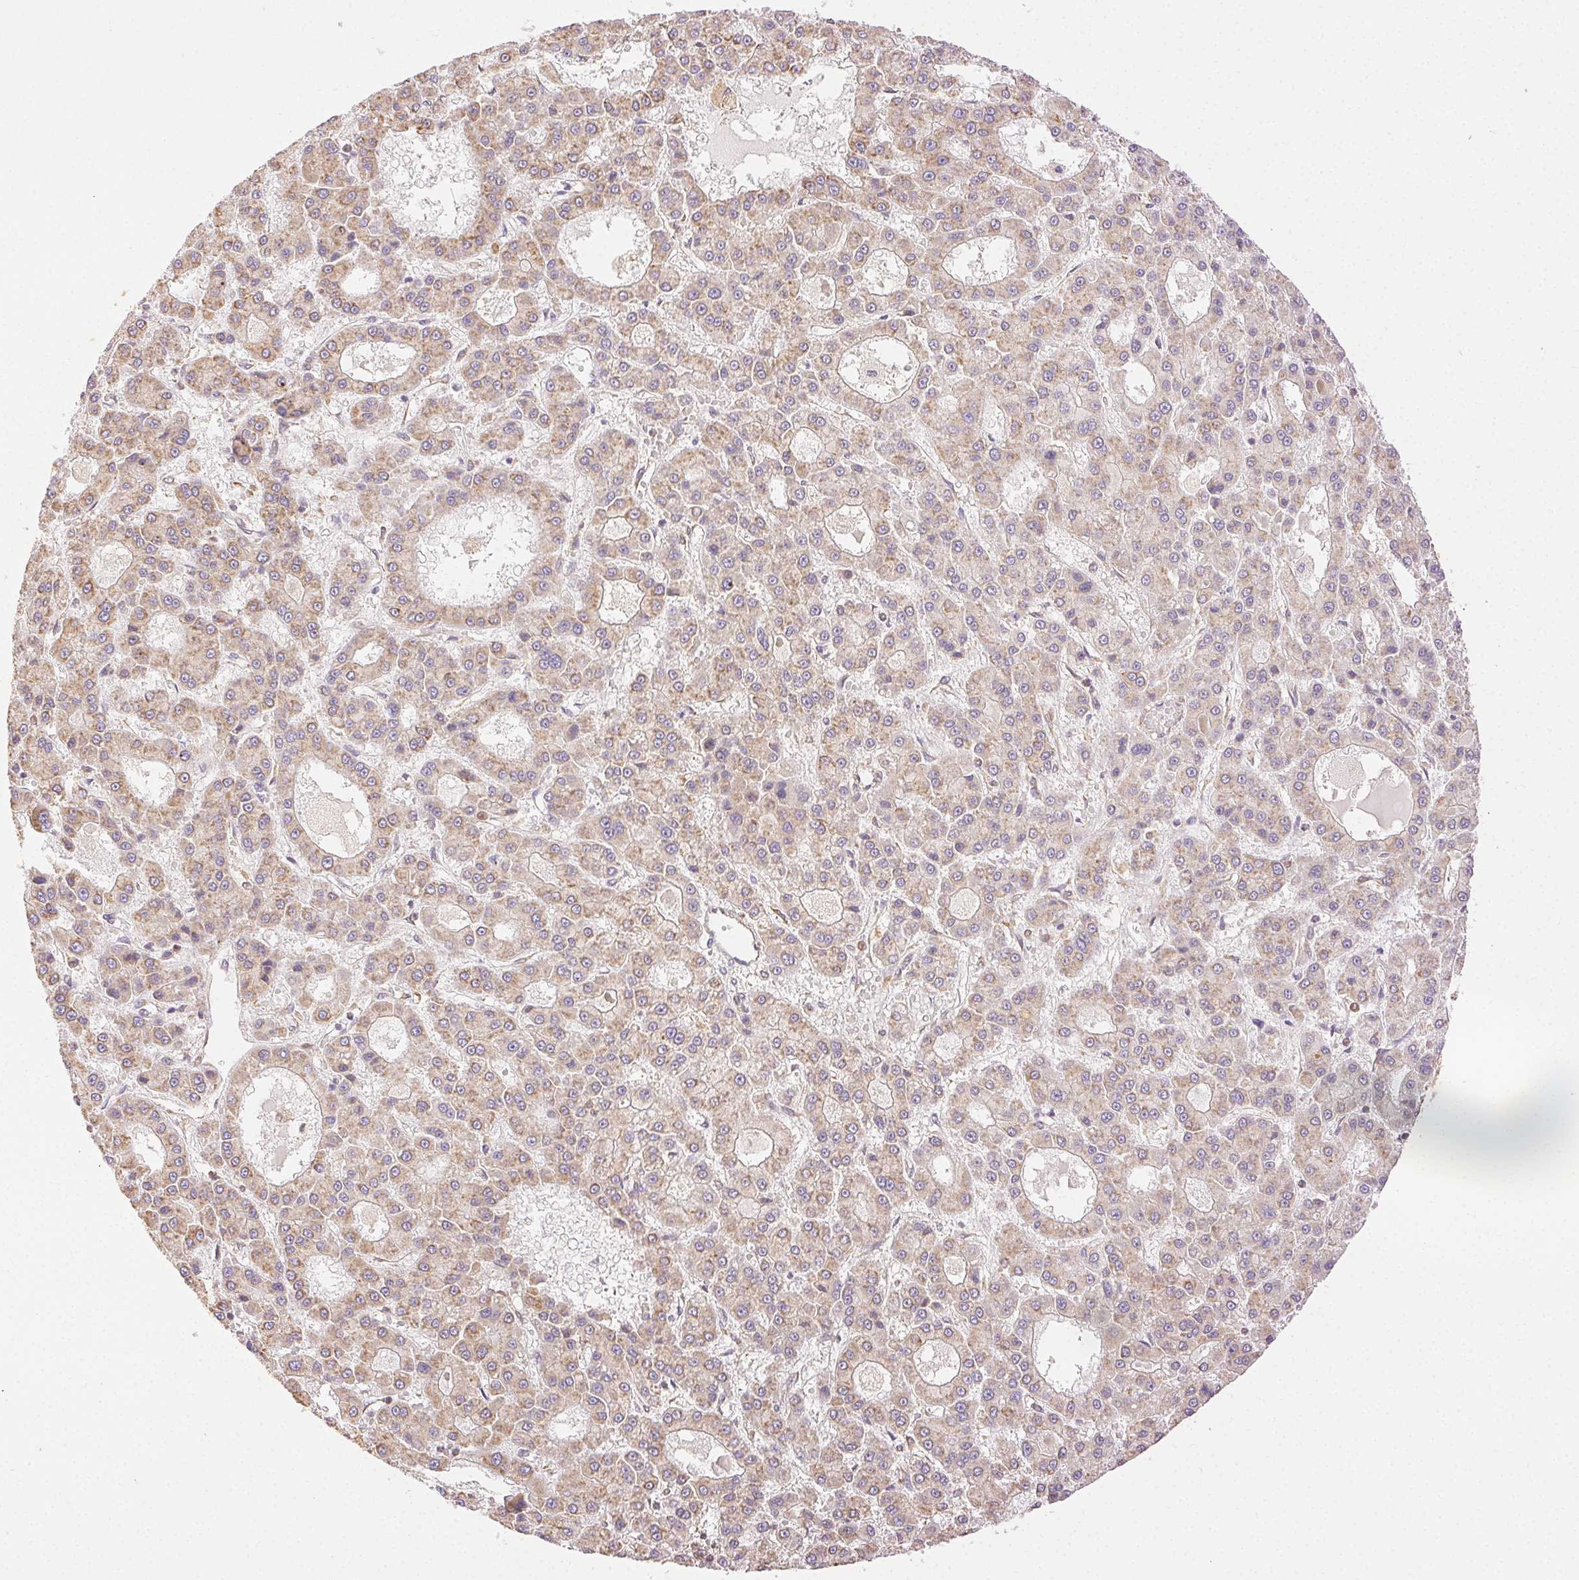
{"staining": {"intensity": "weak", "quantity": "25%-75%", "location": "cytoplasmic/membranous"}, "tissue": "liver cancer", "cell_type": "Tumor cells", "image_type": "cancer", "snomed": [{"axis": "morphology", "description": "Carcinoma, Hepatocellular, NOS"}, {"axis": "topography", "description": "Liver"}], "caption": "Human liver hepatocellular carcinoma stained with a brown dye exhibits weak cytoplasmic/membranous positive positivity in about 25%-75% of tumor cells.", "gene": "ENTREP1", "patient": {"sex": "male", "age": 70}}